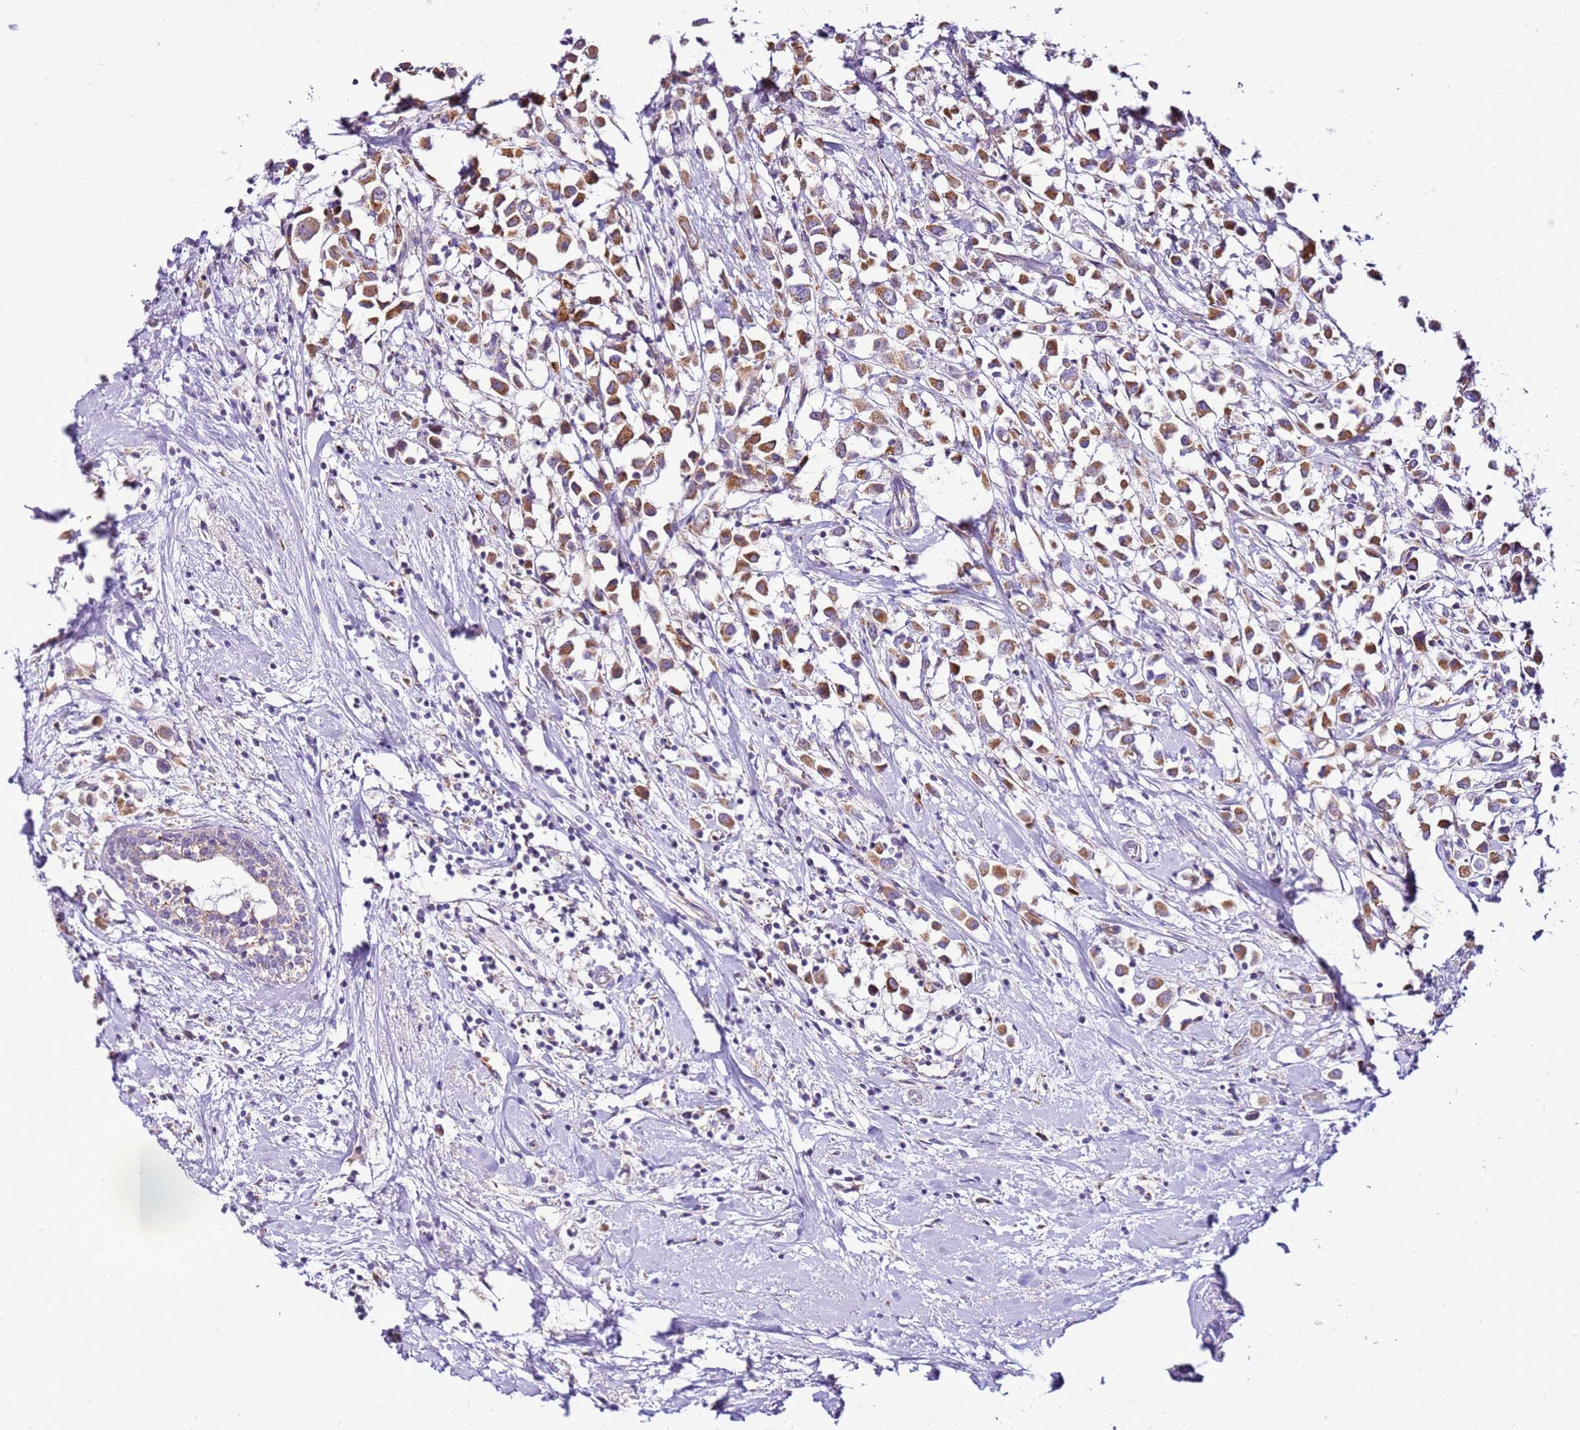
{"staining": {"intensity": "moderate", "quantity": ">75%", "location": "cytoplasmic/membranous"}, "tissue": "breast cancer", "cell_type": "Tumor cells", "image_type": "cancer", "snomed": [{"axis": "morphology", "description": "Duct carcinoma"}, {"axis": "topography", "description": "Breast"}], "caption": "This histopathology image shows breast invasive ductal carcinoma stained with immunohistochemistry (IHC) to label a protein in brown. The cytoplasmic/membranous of tumor cells show moderate positivity for the protein. Nuclei are counter-stained blue.", "gene": "MRPL36", "patient": {"sex": "female", "age": 61}}